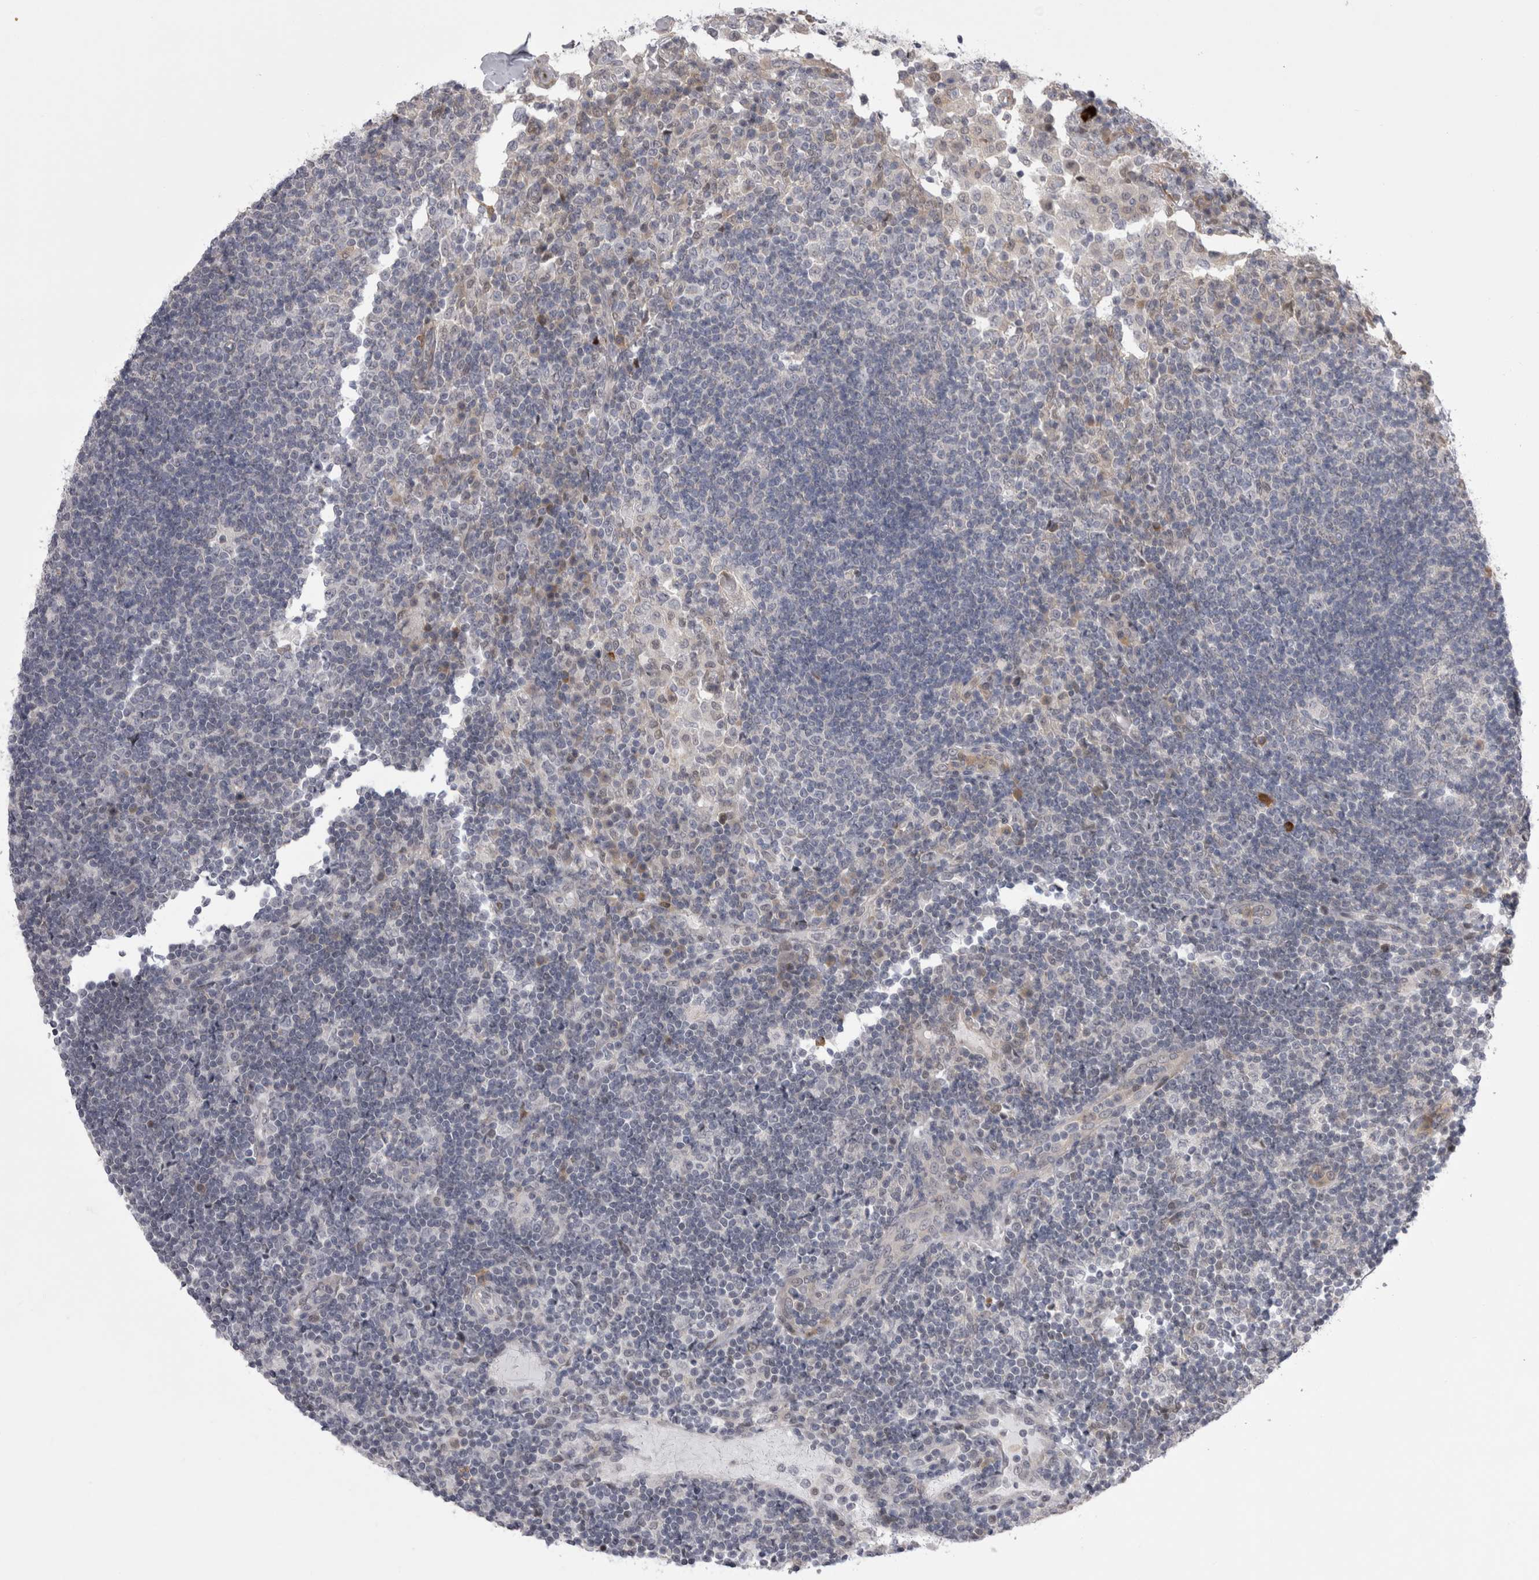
{"staining": {"intensity": "negative", "quantity": "none", "location": "none"}, "tissue": "lymph node", "cell_type": "Germinal center cells", "image_type": "normal", "snomed": [{"axis": "morphology", "description": "Normal tissue, NOS"}, {"axis": "topography", "description": "Lymph node"}], "caption": "Normal lymph node was stained to show a protein in brown. There is no significant positivity in germinal center cells. (Stains: DAB (3,3'-diaminobenzidine) IHC with hematoxylin counter stain, Microscopy: brightfield microscopy at high magnification).", "gene": "CHIC1", "patient": {"sex": "female", "age": 53}}